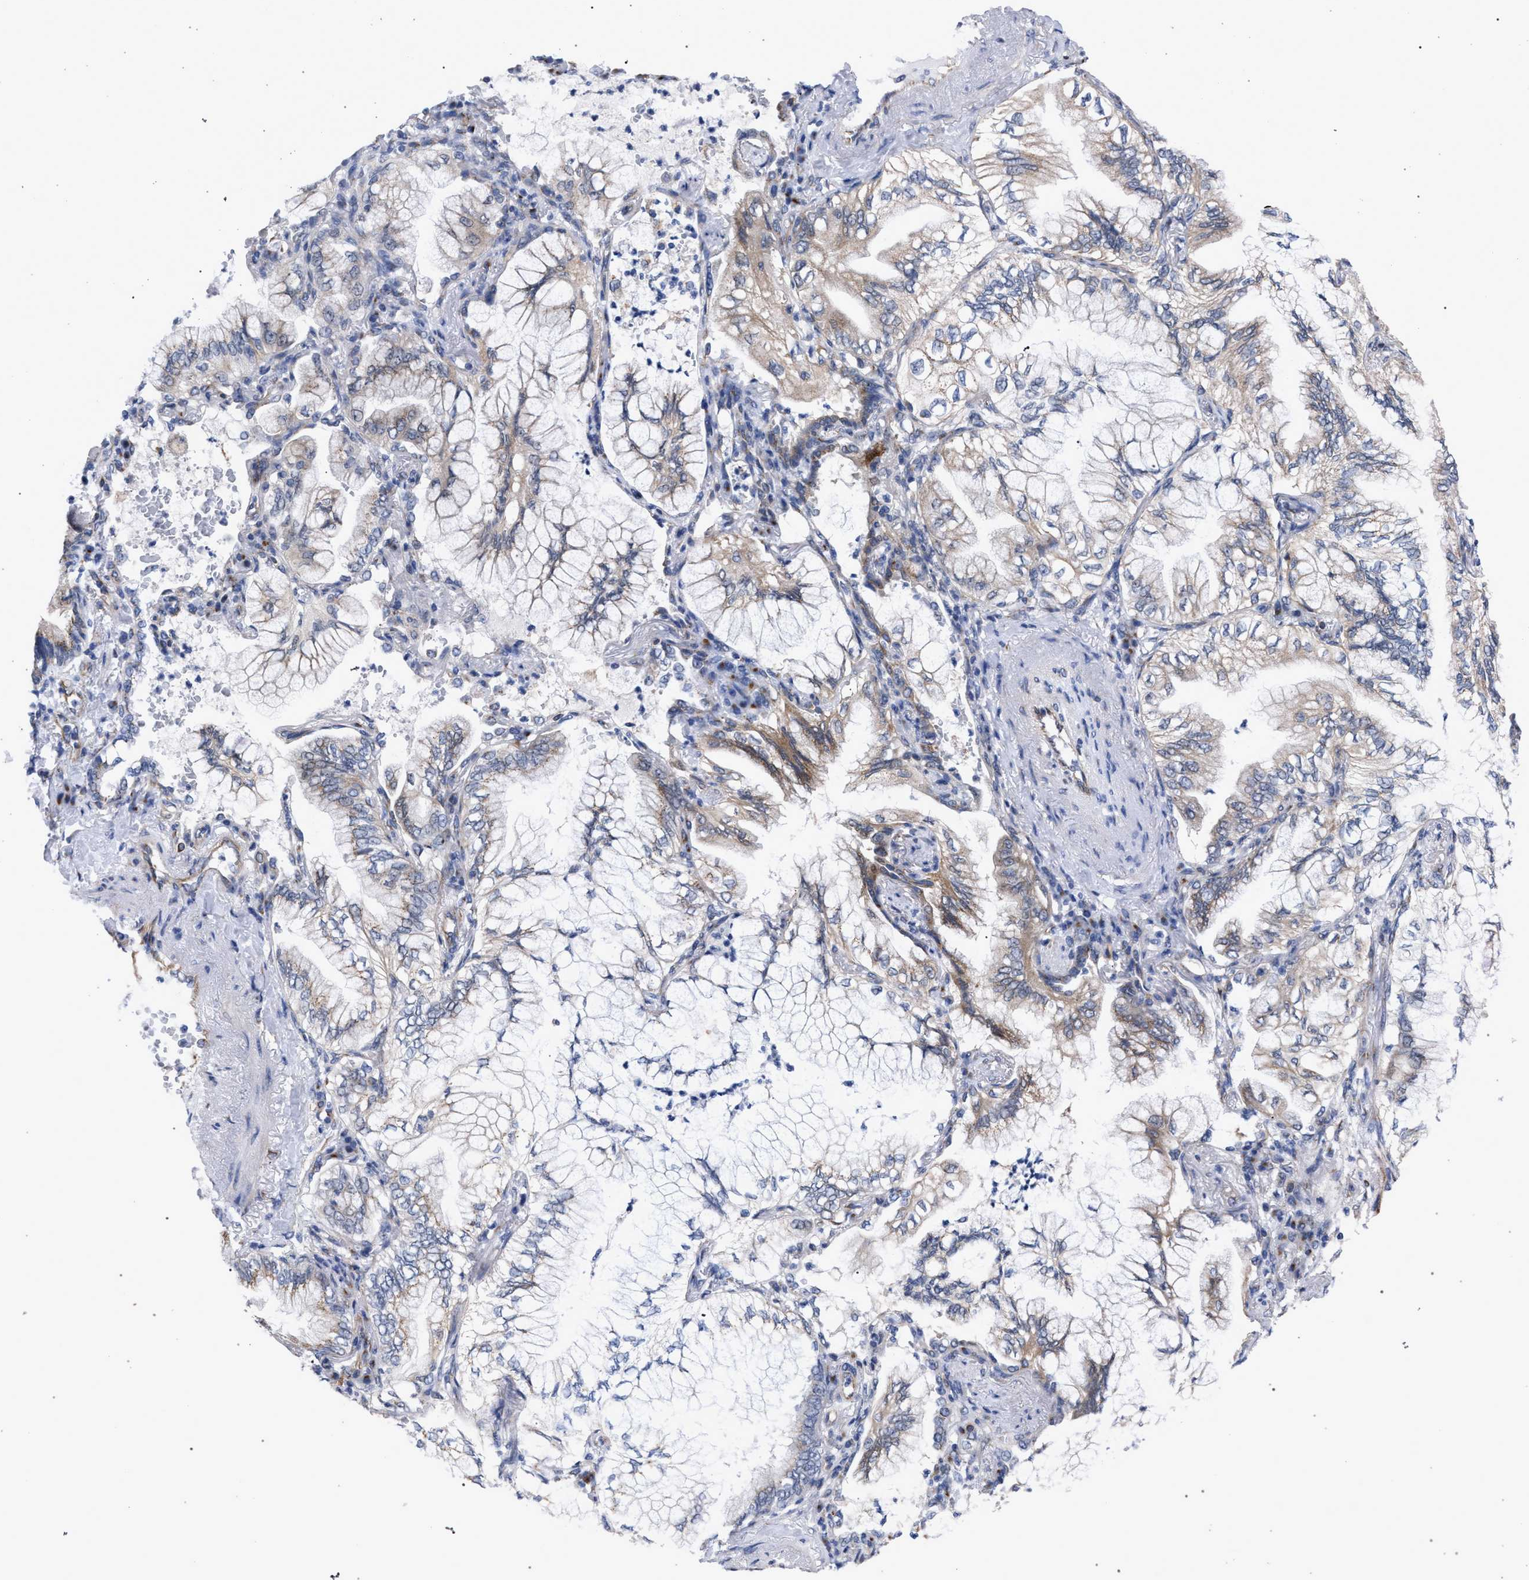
{"staining": {"intensity": "weak", "quantity": "25%-75%", "location": "cytoplasmic/membranous"}, "tissue": "lung cancer", "cell_type": "Tumor cells", "image_type": "cancer", "snomed": [{"axis": "morphology", "description": "Adenocarcinoma, NOS"}, {"axis": "topography", "description": "Lung"}], "caption": "Weak cytoplasmic/membranous staining is identified in about 25%-75% of tumor cells in lung cancer.", "gene": "GOLGA2", "patient": {"sex": "female", "age": 70}}